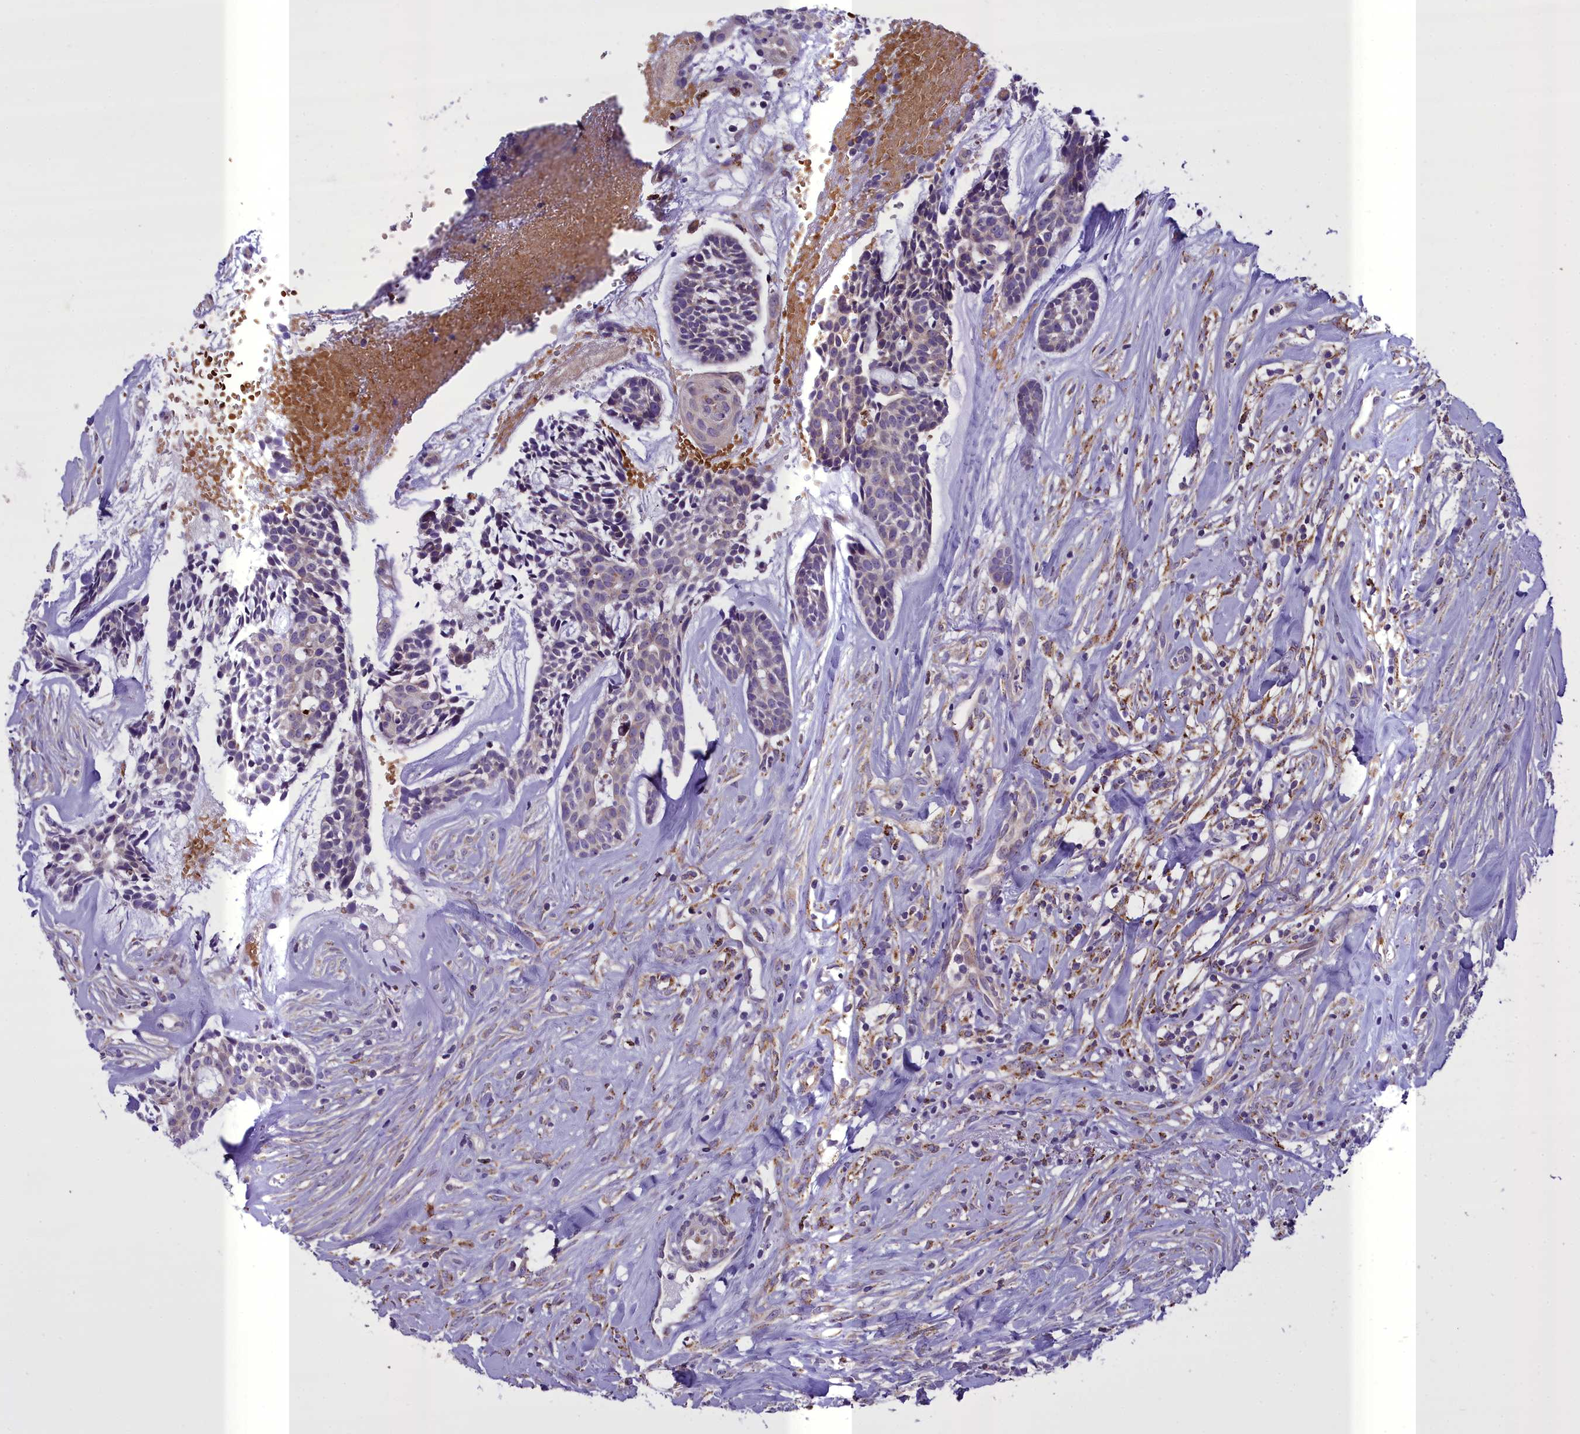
{"staining": {"intensity": "weak", "quantity": "<25%", "location": "cytoplasmic/membranous"}, "tissue": "head and neck cancer", "cell_type": "Tumor cells", "image_type": "cancer", "snomed": [{"axis": "morphology", "description": "Normal tissue, NOS"}, {"axis": "morphology", "description": "Adenocarcinoma, NOS"}, {"axis": "topography", "description": "Subcutis"}, {"axis": "topography", "description": "Nasopharynx"}, {"axis": "topography", "description": "Head-Neck"}], "caption": "Immunohistochemistry image of neoplastic tissue: human adenocarcinoma (head and neck) stained with DAB (3,3'-diaminobenzidine) reveals no significant protein positivity in tumor cells.", "gene": "TBC1D24", "patient": {"sex": "female", "age": 73}}